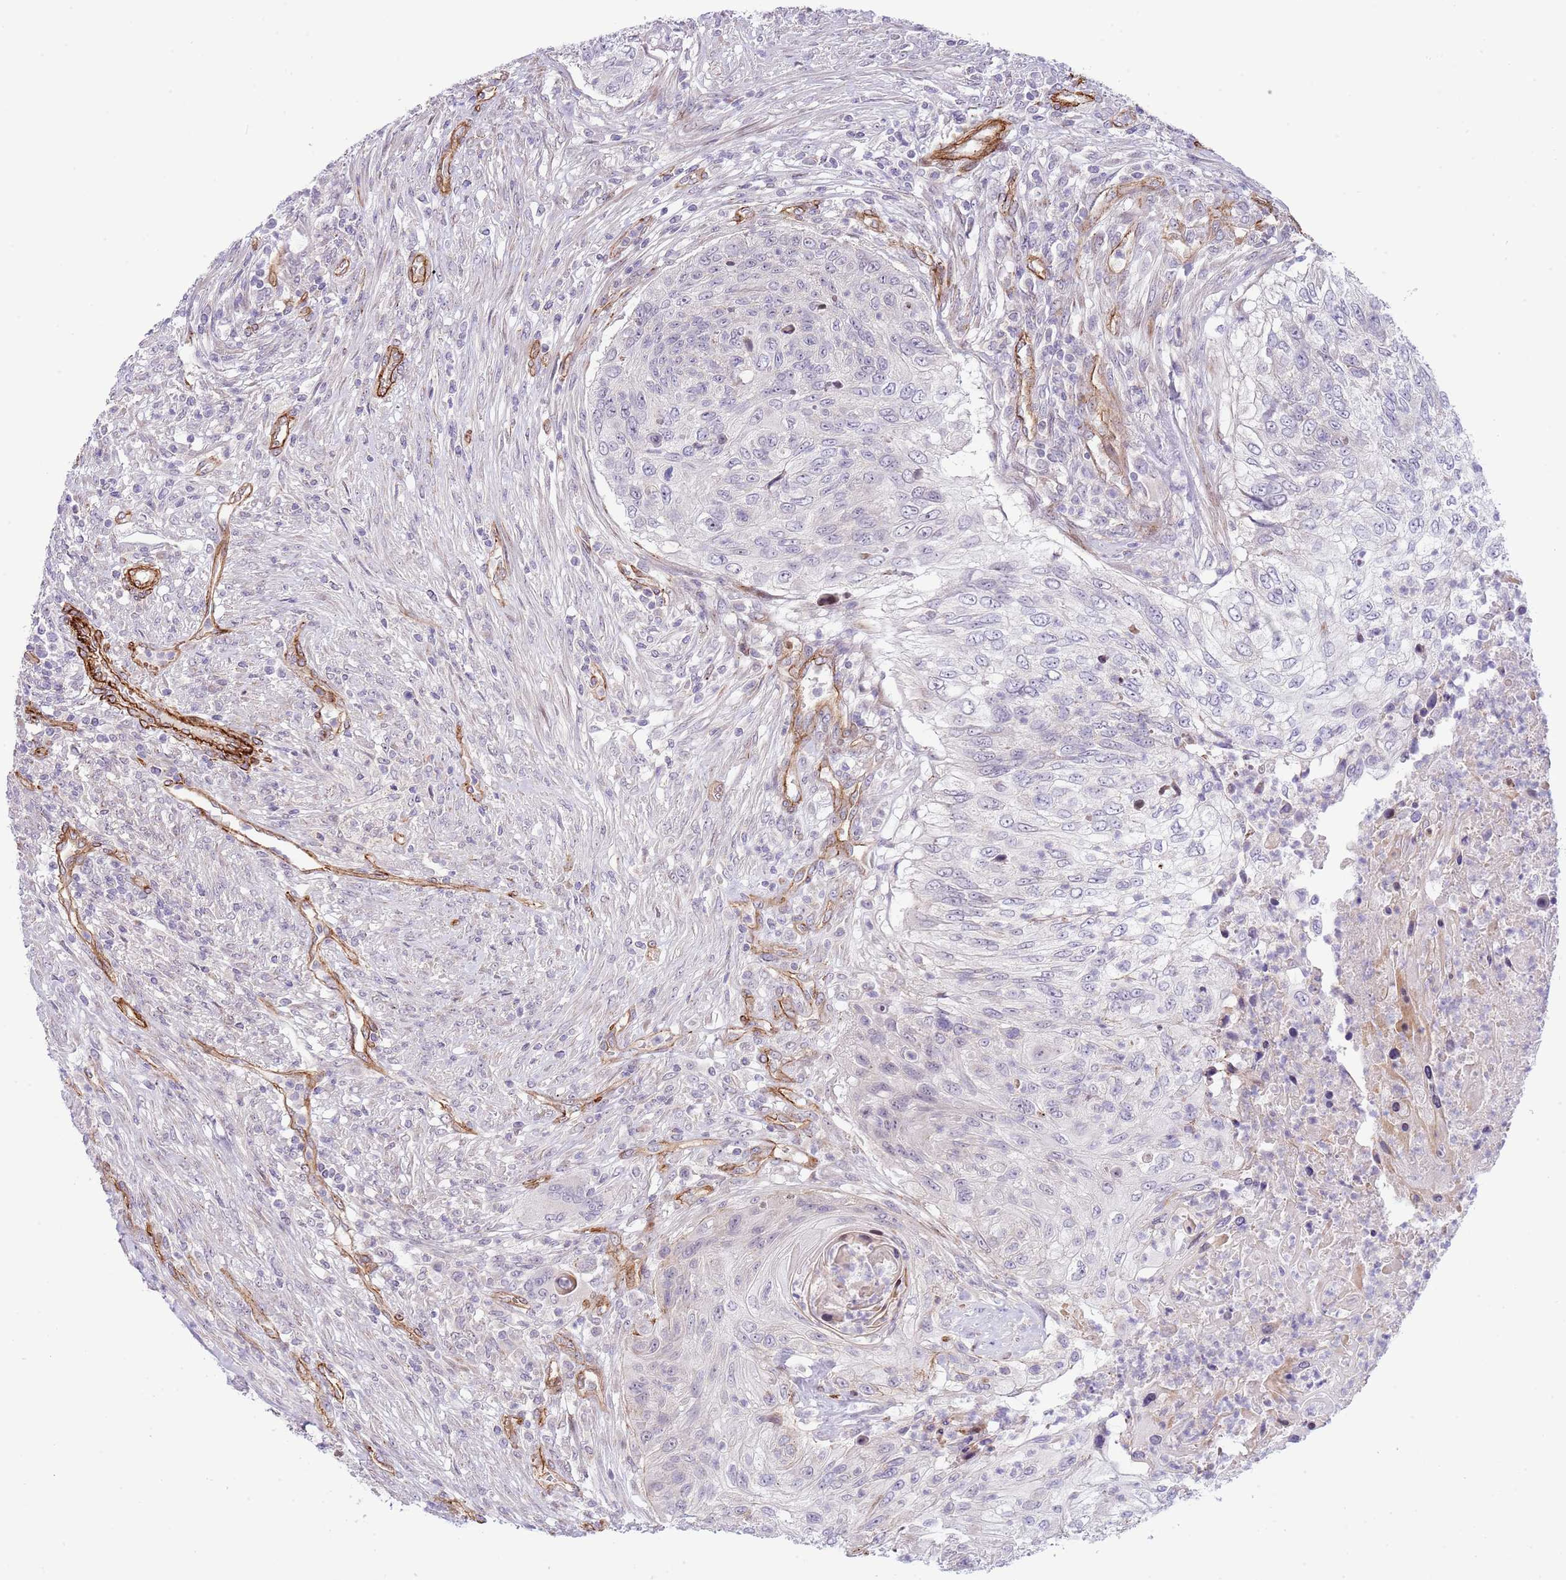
{"staining": {"intensity": "negative", "quantity": "none", "location": "none"}, "tissue": "urothelial cancer", "cell_type": "Tumor cells", "image_type": "cancer", "snomed": [{"axis": "morphology", "description": "Urothelial carcinoma, High grade"}, {"axis": "topography", "description": "Urinary bladder"}], "caption": "IHC of high-grade urothelial carcinoma displays no positivity in tumor cells.", "gene": "NEK3", "patient": {"sex": "female", "age": 60}}